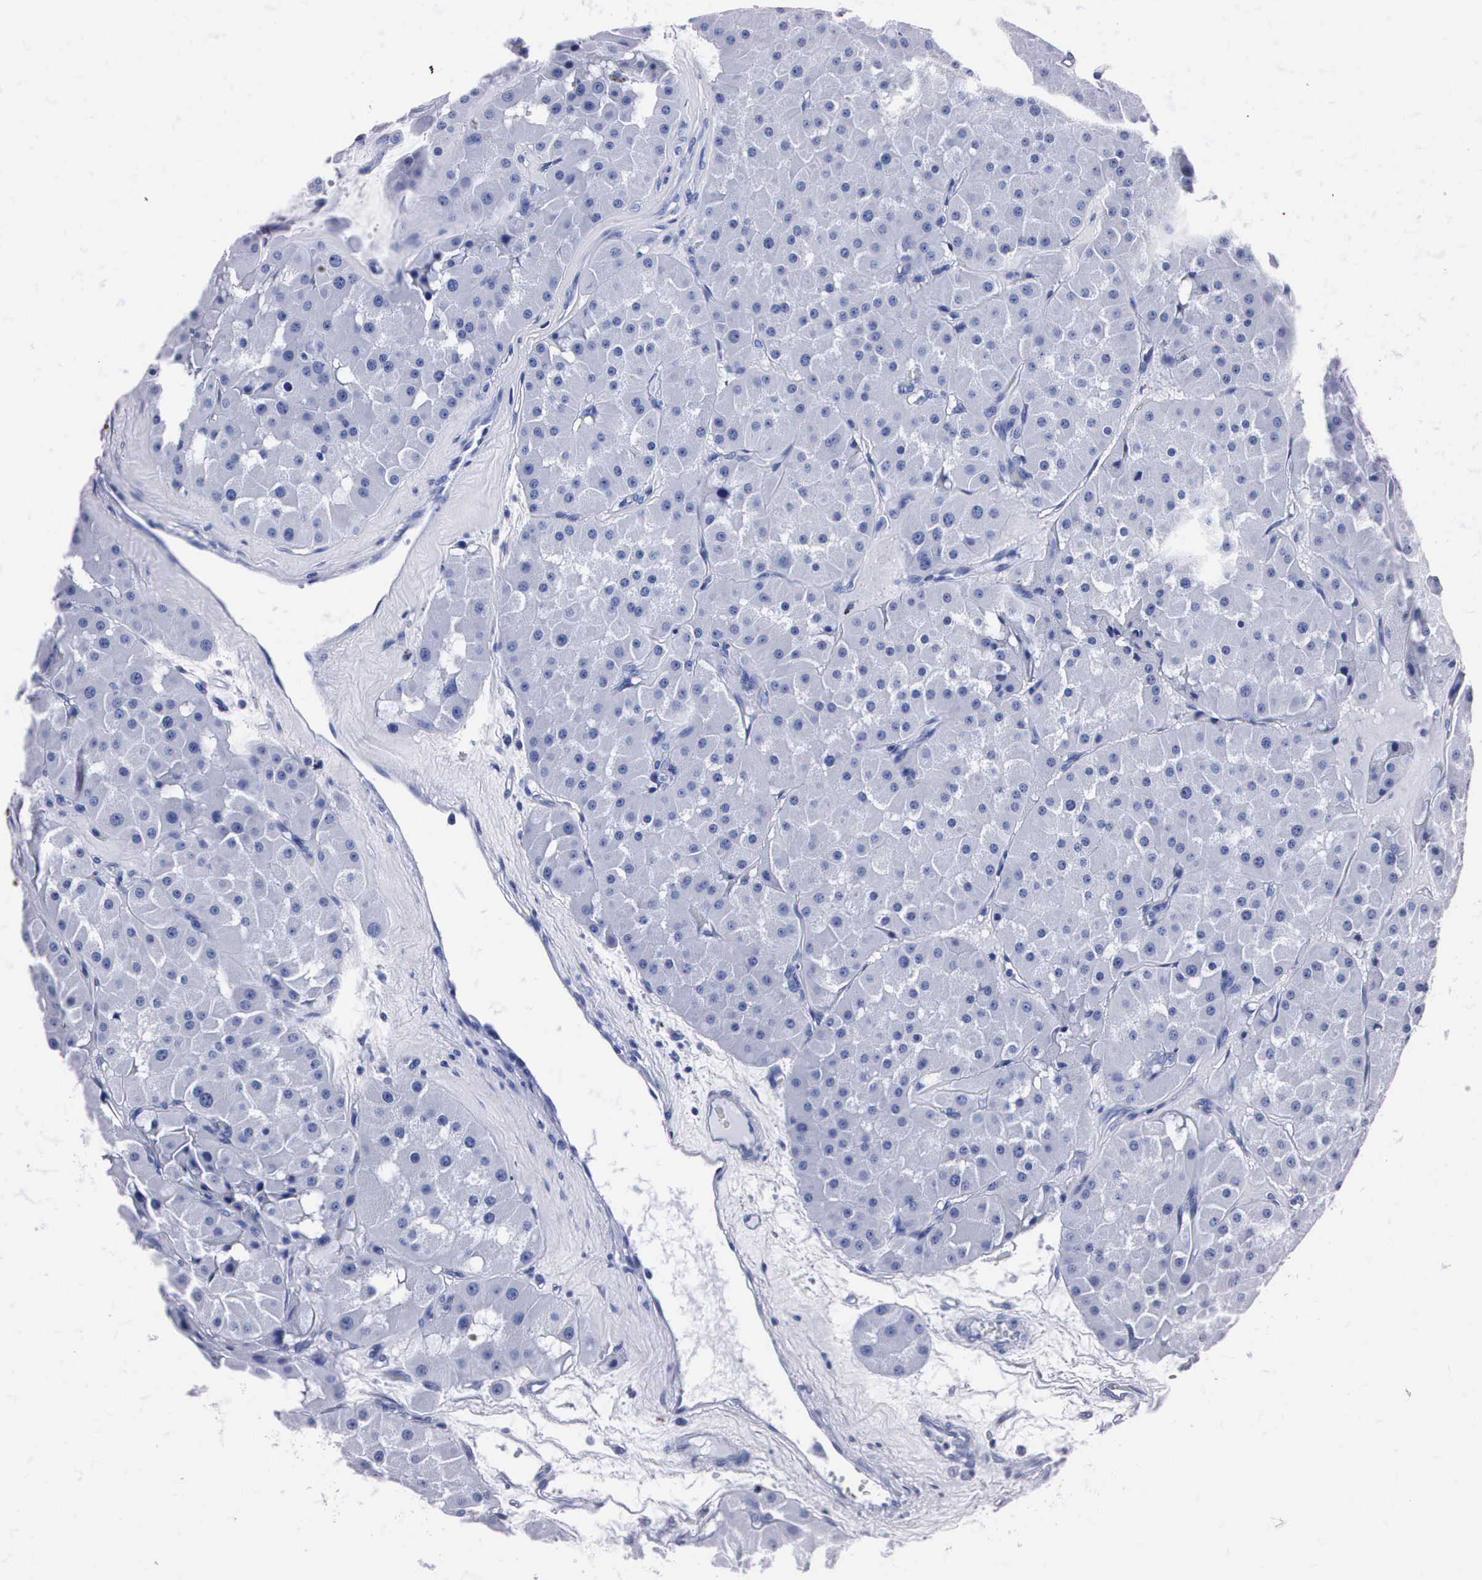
{"staining": {"intensity": "negative", "quantity": "none", "location": "none"}, "tissue": "renal cancer", "cell_type": "Tumor cells", "image_type": "cancer", "snomed": [{"axis": "morphology", "description": "Adenocarcinoma, uncertain malignant potential"}, {"axis": "topography", "description": "Kidney"}], "caption": "Renal cancer stained for a protein using IHC shows no staining tumor cells.", "gene": "MB", "patient": {"sex": "male", "age": 63}}